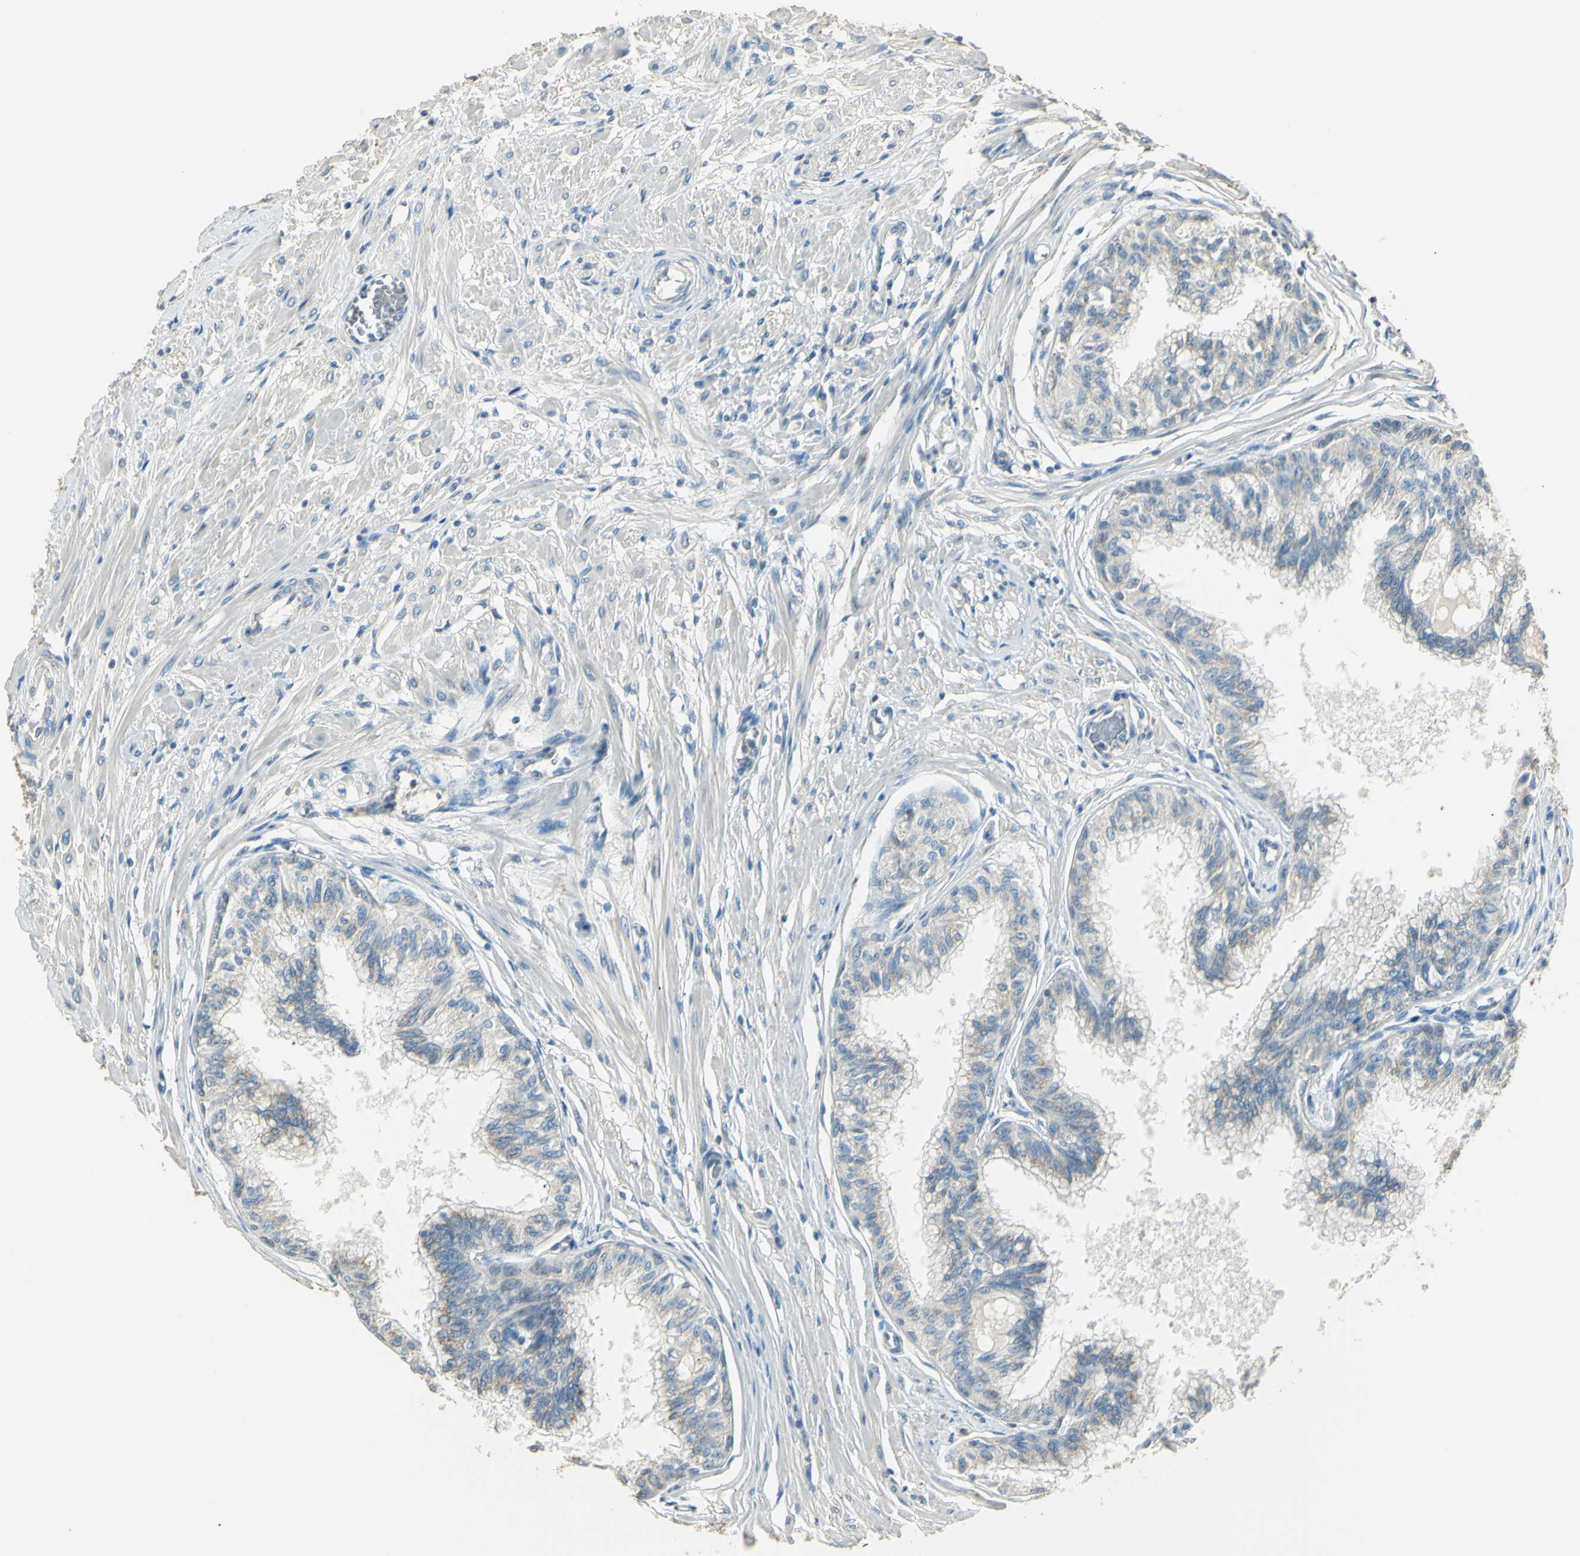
{"staining": {"intensity": "negative", "quantity": "none", "location": "none"}, "tissue": "prostate", "cell_type": "Glandular cells", "image_type": "normal", "snomed": [{"axis": "morphology", "description": "Normal tissue, NOS"}, {"axis": "topography", "description": "Prostate"}, {"axis": "topography", "description": "Seminal veicle"}], "caption": "Immunohistochemistry micrograph of normal prostate: prostate stained with DAB (3,3'-diaminobenzidine) shows no significant protein expression in glandular cells. (DAB (3,3'-diaminobenzidine) IHC, high magnification).", "gene": "UXS1", "patient": {"sex": "male", "age": 60}}